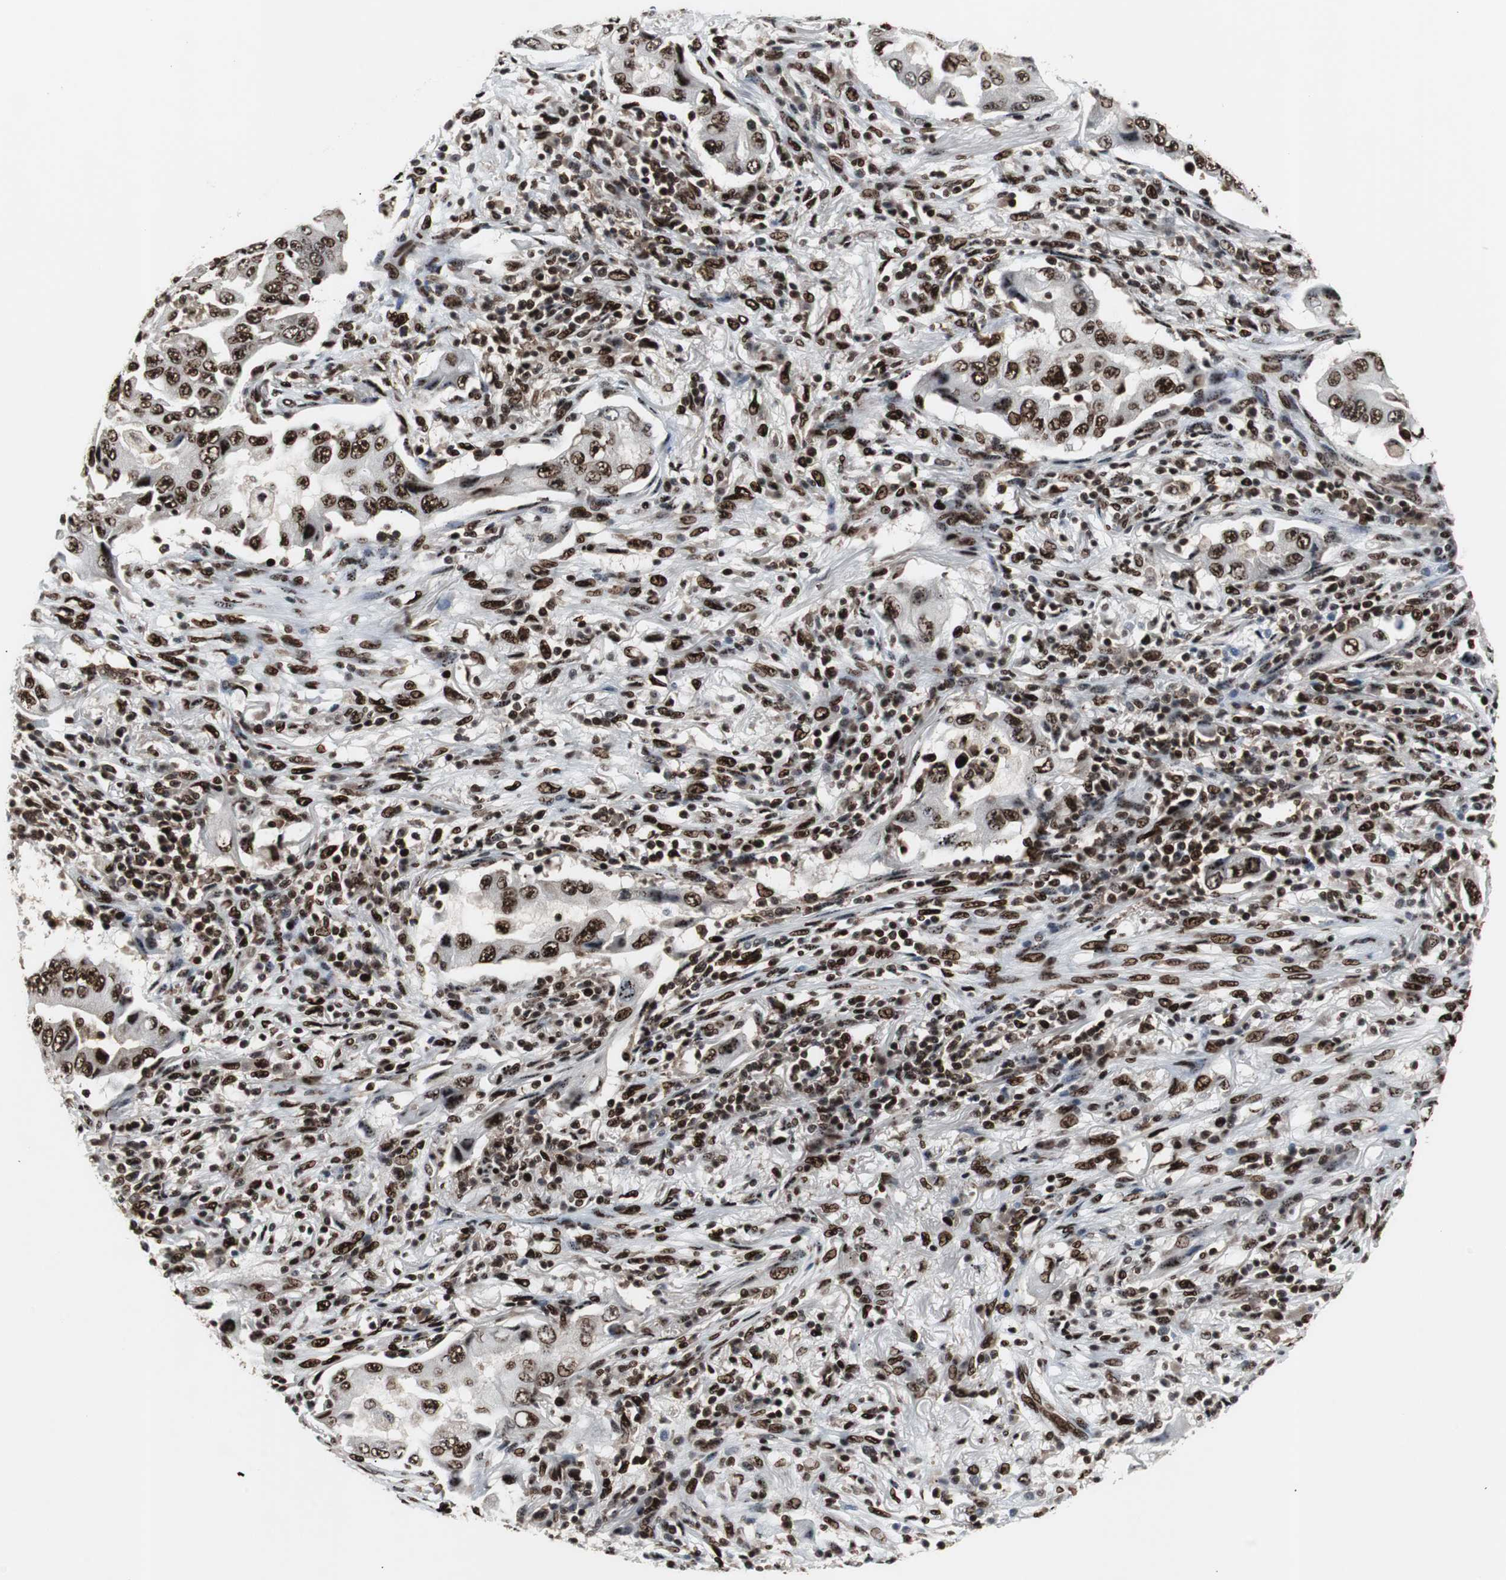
{"staining": {"intensity": "strong", "quantity": ">75%", "location": "nuclear"}, "tissue": "lung cancer", "cell_type": "Tumor cells", "image_type": "cancer", "snomed": [{"axis": "morphology", "description": "Adenocarcinoma, NOS"}, {"axis": "topography", "description": "Lung"}], "caption": "Immunohistochemical staining of lung cancer reveals high levels of strong nuclear staining in approximately >75% of tumor cells. Immunohistochemistry (ihc) stains the protein in brown and the nuclei are stained blue.", "gene": "GRK2", "patient": {"sex": "female", "age": 65}}